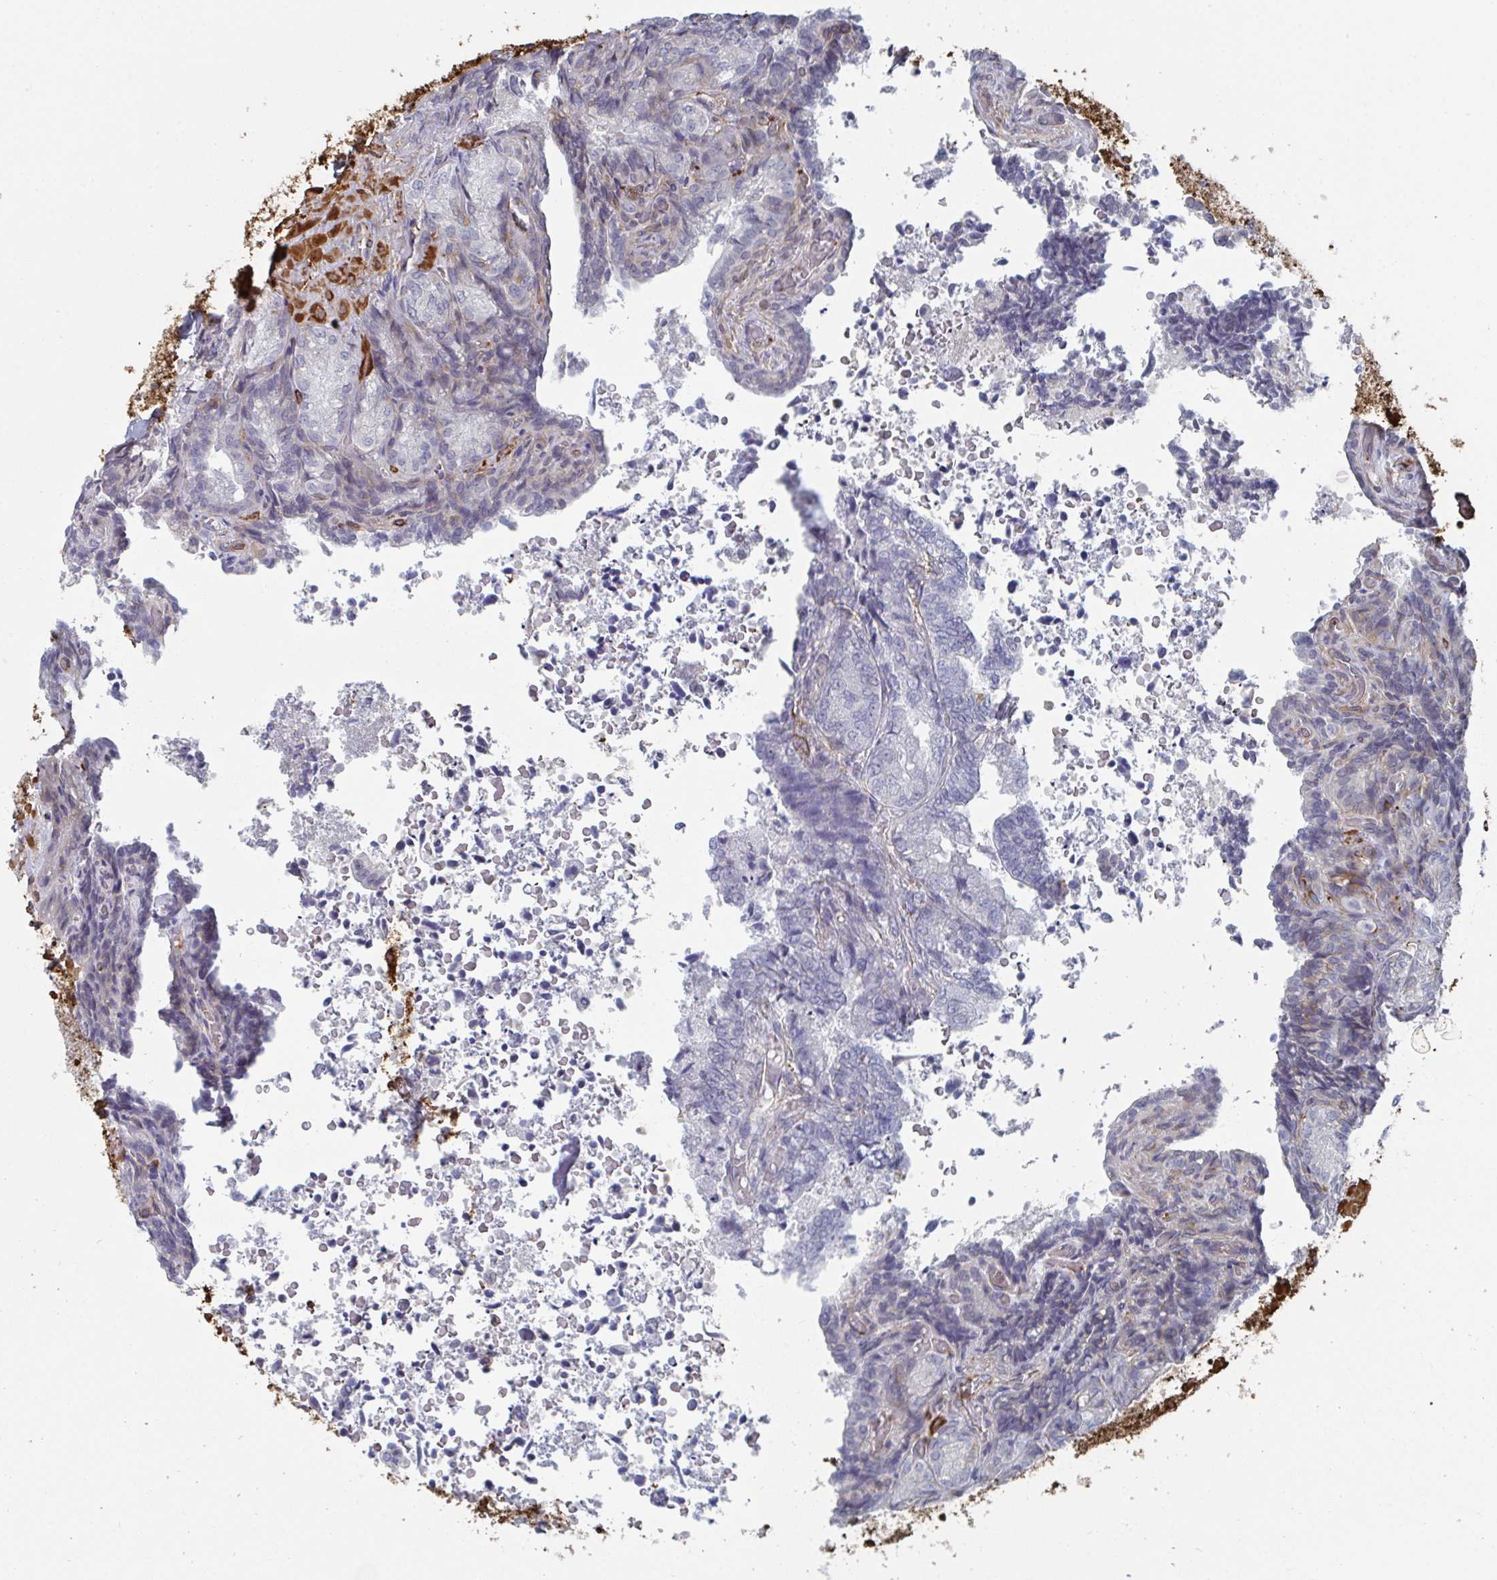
{"staining": {"intensity": "negative", "quantity": "none", "location": "none"}, "tissue": "seminal vesicle", "cell_type": "Glandular cells", "image_type": "normal", "snomed": [{"axis": "morphology", "description": "Normal tissue, NOS"}, {"axis": "topography", "description": "Seminal veicle"}], "caption": "Glandular cells show no significant positivity in normal seminal vesicle. Brightfield microscopy of immunohistochemistry stained with DAB (3,3'-diaminobenzidine) (brown) and hematoxylin (blue), captured at high magnification.", "gene": "NEURL4", "patient": {"sex": "male", "age": 68}}